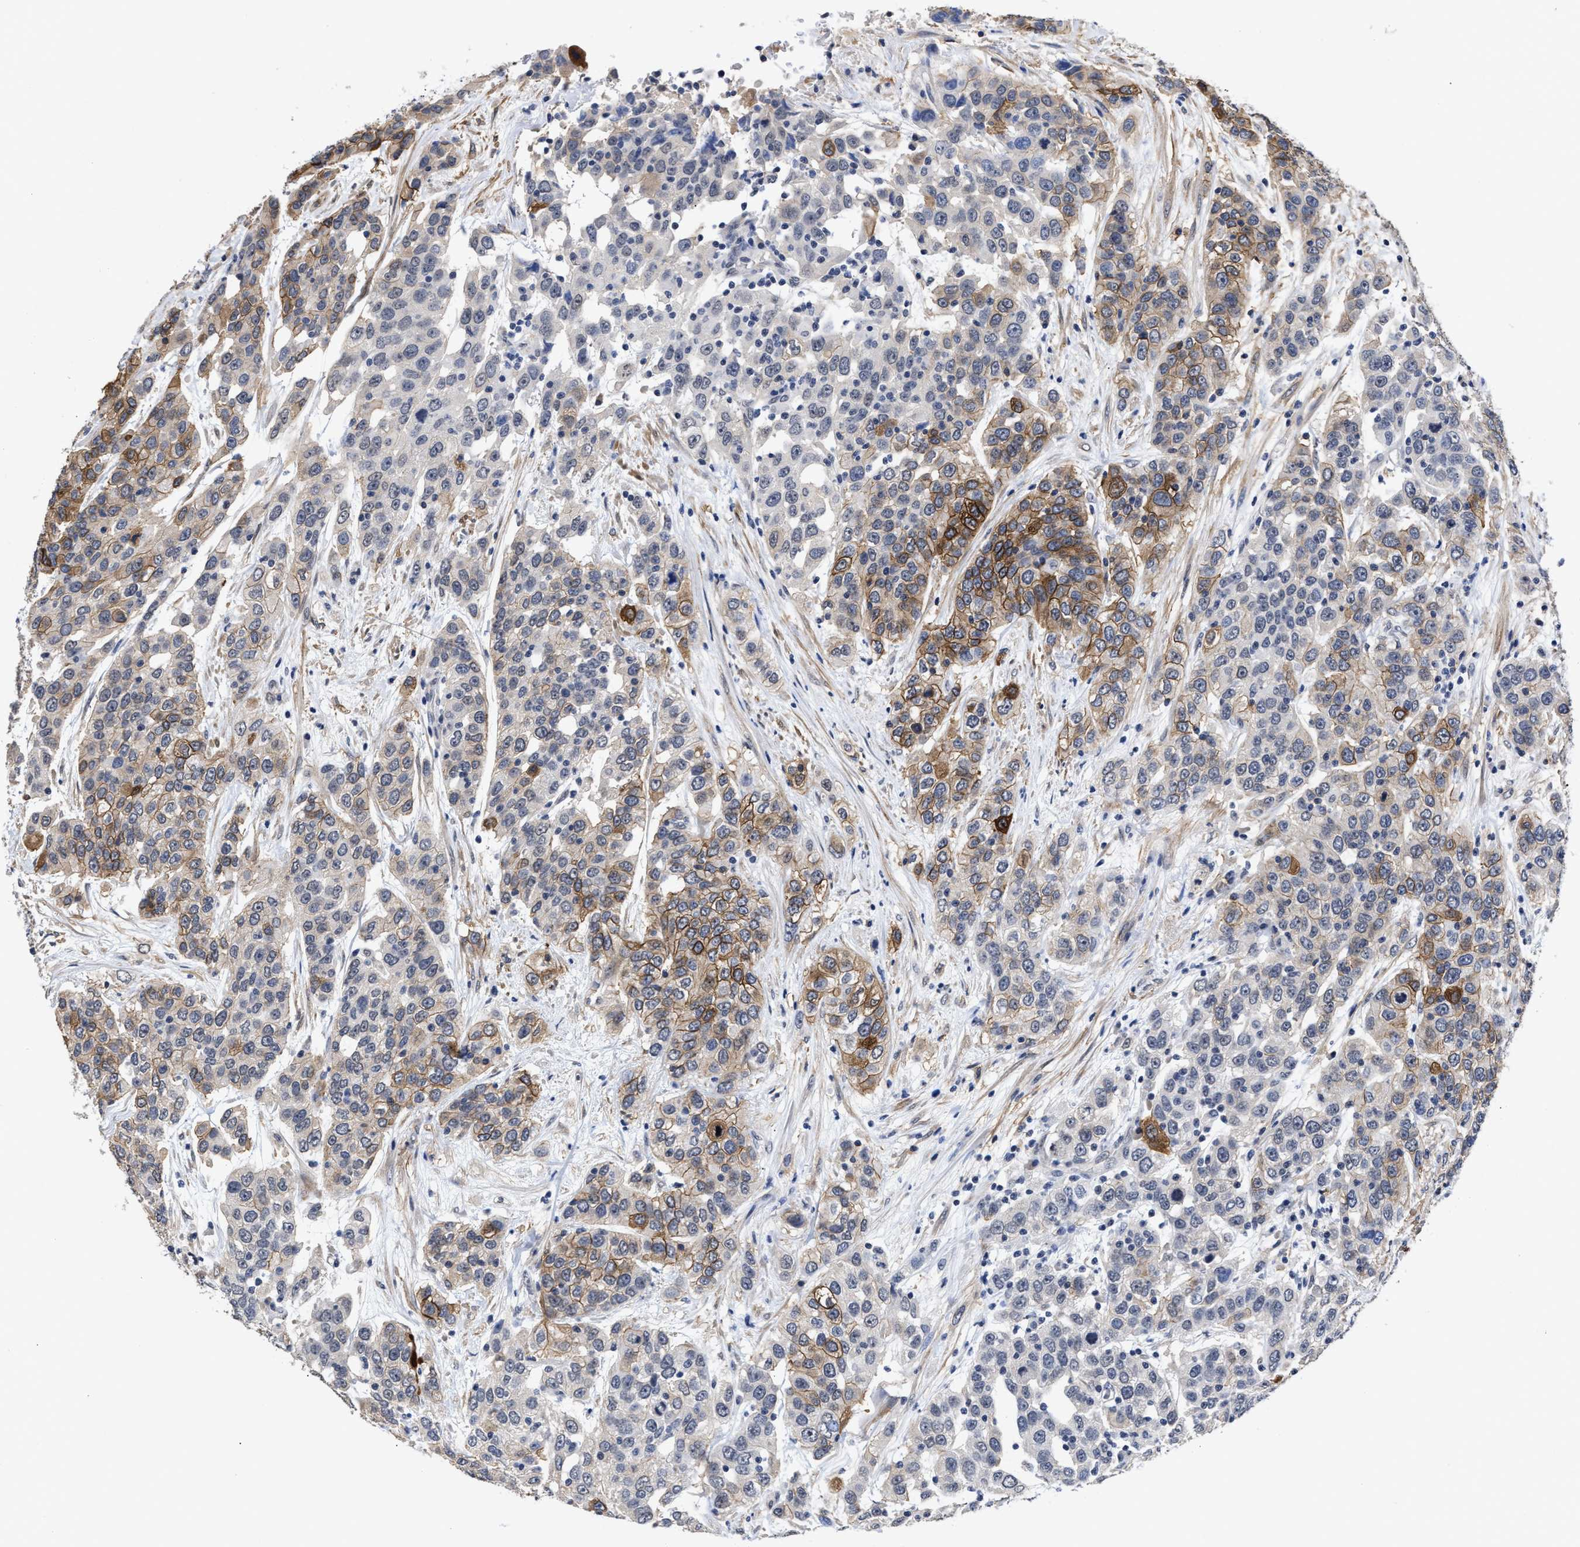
{"staining": {"intensity": "moderate", "quantity": "25%-75%", "location": "cytoplasmic/membranous"}, "tissue": "urothelial cancer", "cell_type": "Tumor cells", "image_type": "cancer", "snomed": [{"axis": "morphology", "description": "Urothelial carcinoma, High grade"}, {"axis": "topography", "description": "Urinary bladder"}], "caption": "This is a micrograph of immunohistochemistry staining of high-grade urothelial carcinoma, which shows moderate staining in the cytoplasmic/membranous of tumor cells.", "gene": "AHNAK2", "patient": {"sex": "female", "age": 80}}